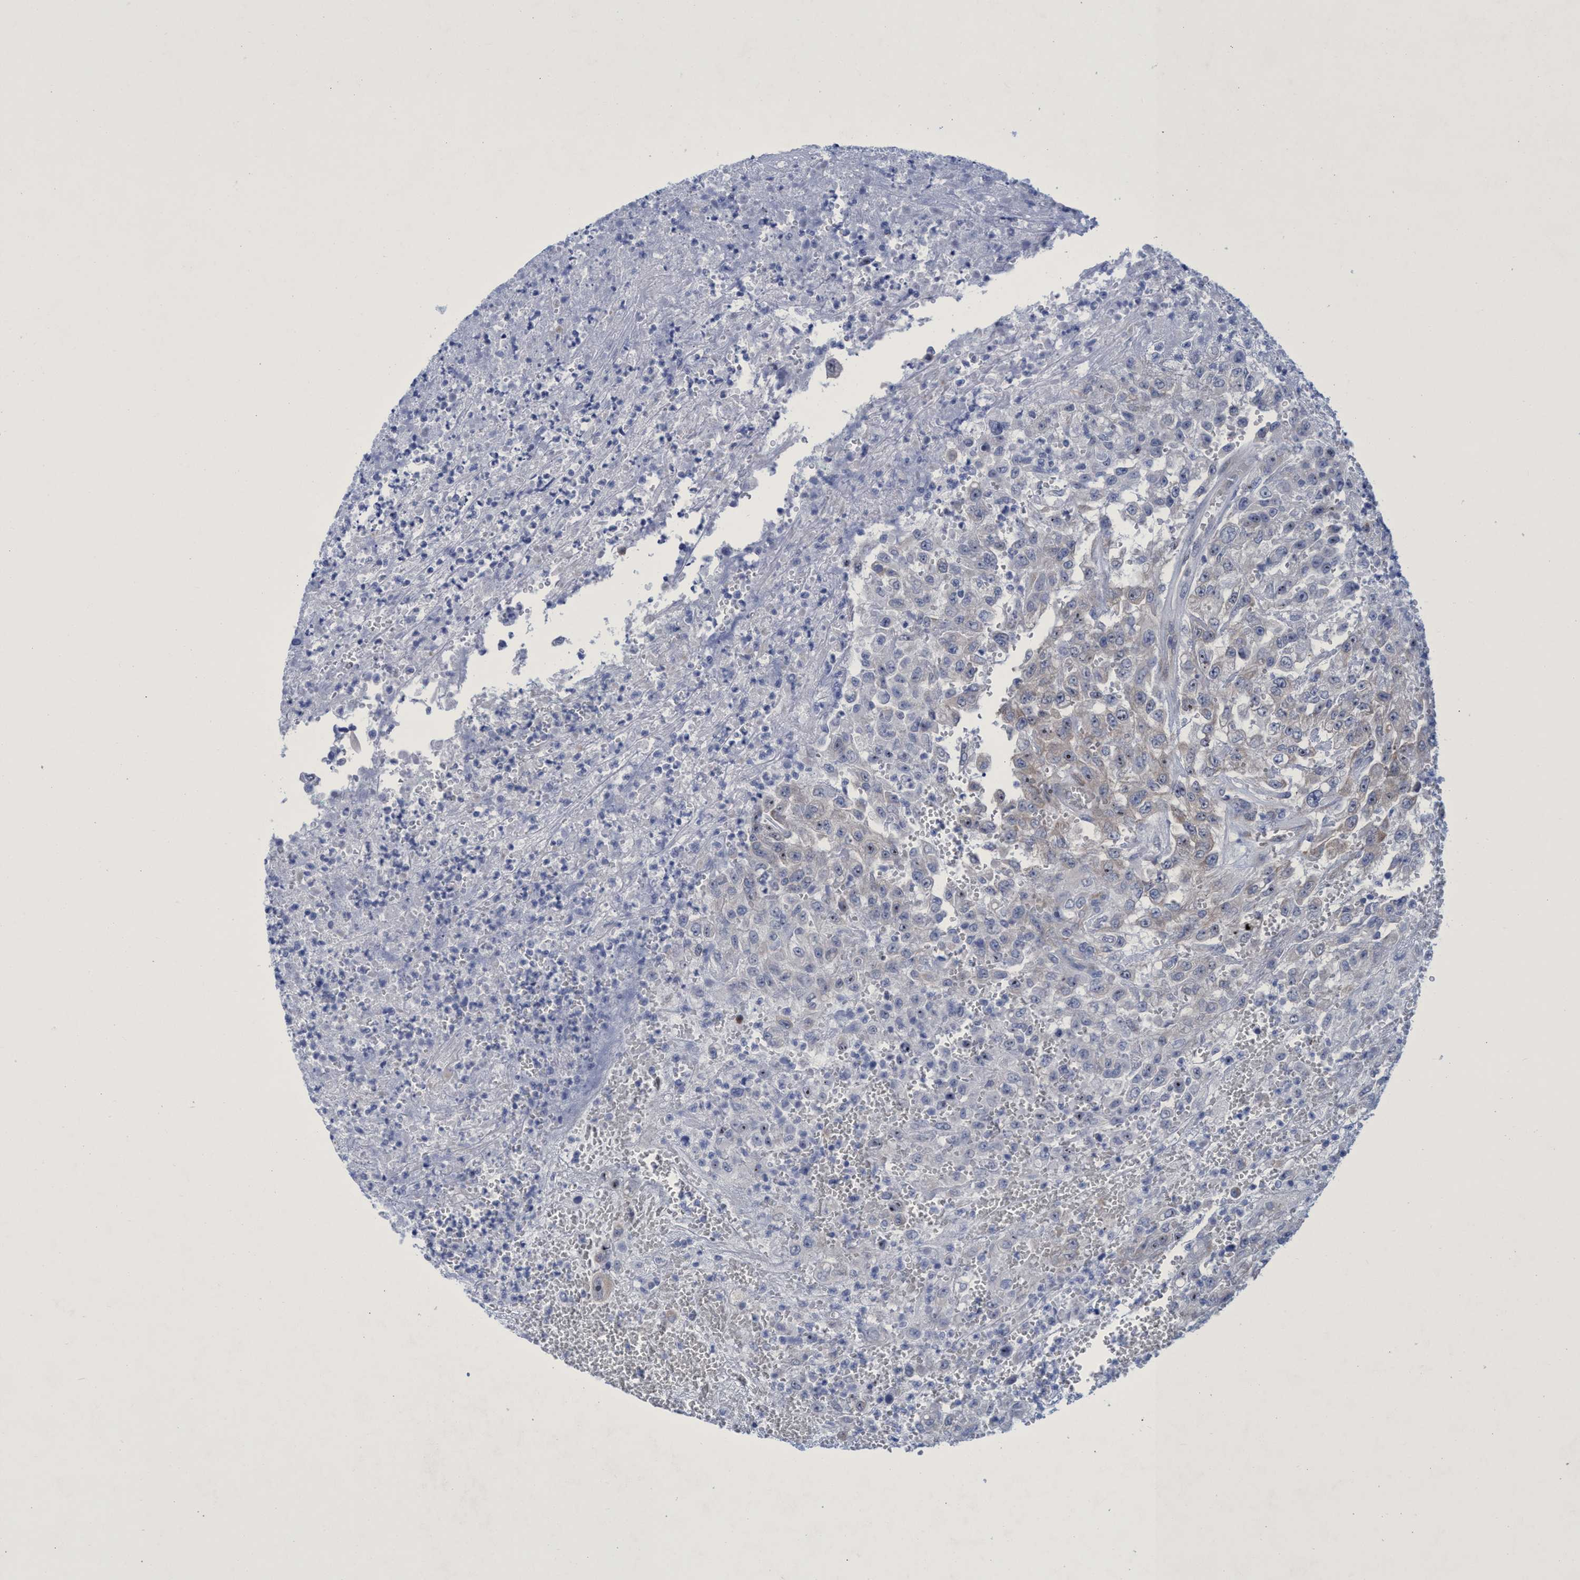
{"staining": {"intensity": "weak", "quantity": "<25%", "location": "cytoplasmic/membranous,nuclear"}, "tissue": "urothelial cancer", "cell_type": "Tumor cells", "image_type": "cancer", "snomed": [{"axis": "morphology", "description": "Urothelial carcinoma, High grade"}, {"axis": "topography", "description": "Urinary bladder"}], "caption": "Immunohistochemical staining of human urothelial cancer exhibits no significant positivity in tumor cells. (DAB (3,3'-diaminobenzidine) immunohistochemistry (IHC), high magnification).", "gene": "R3HCC1", "patient": {"sex": "male", "age": 46}}